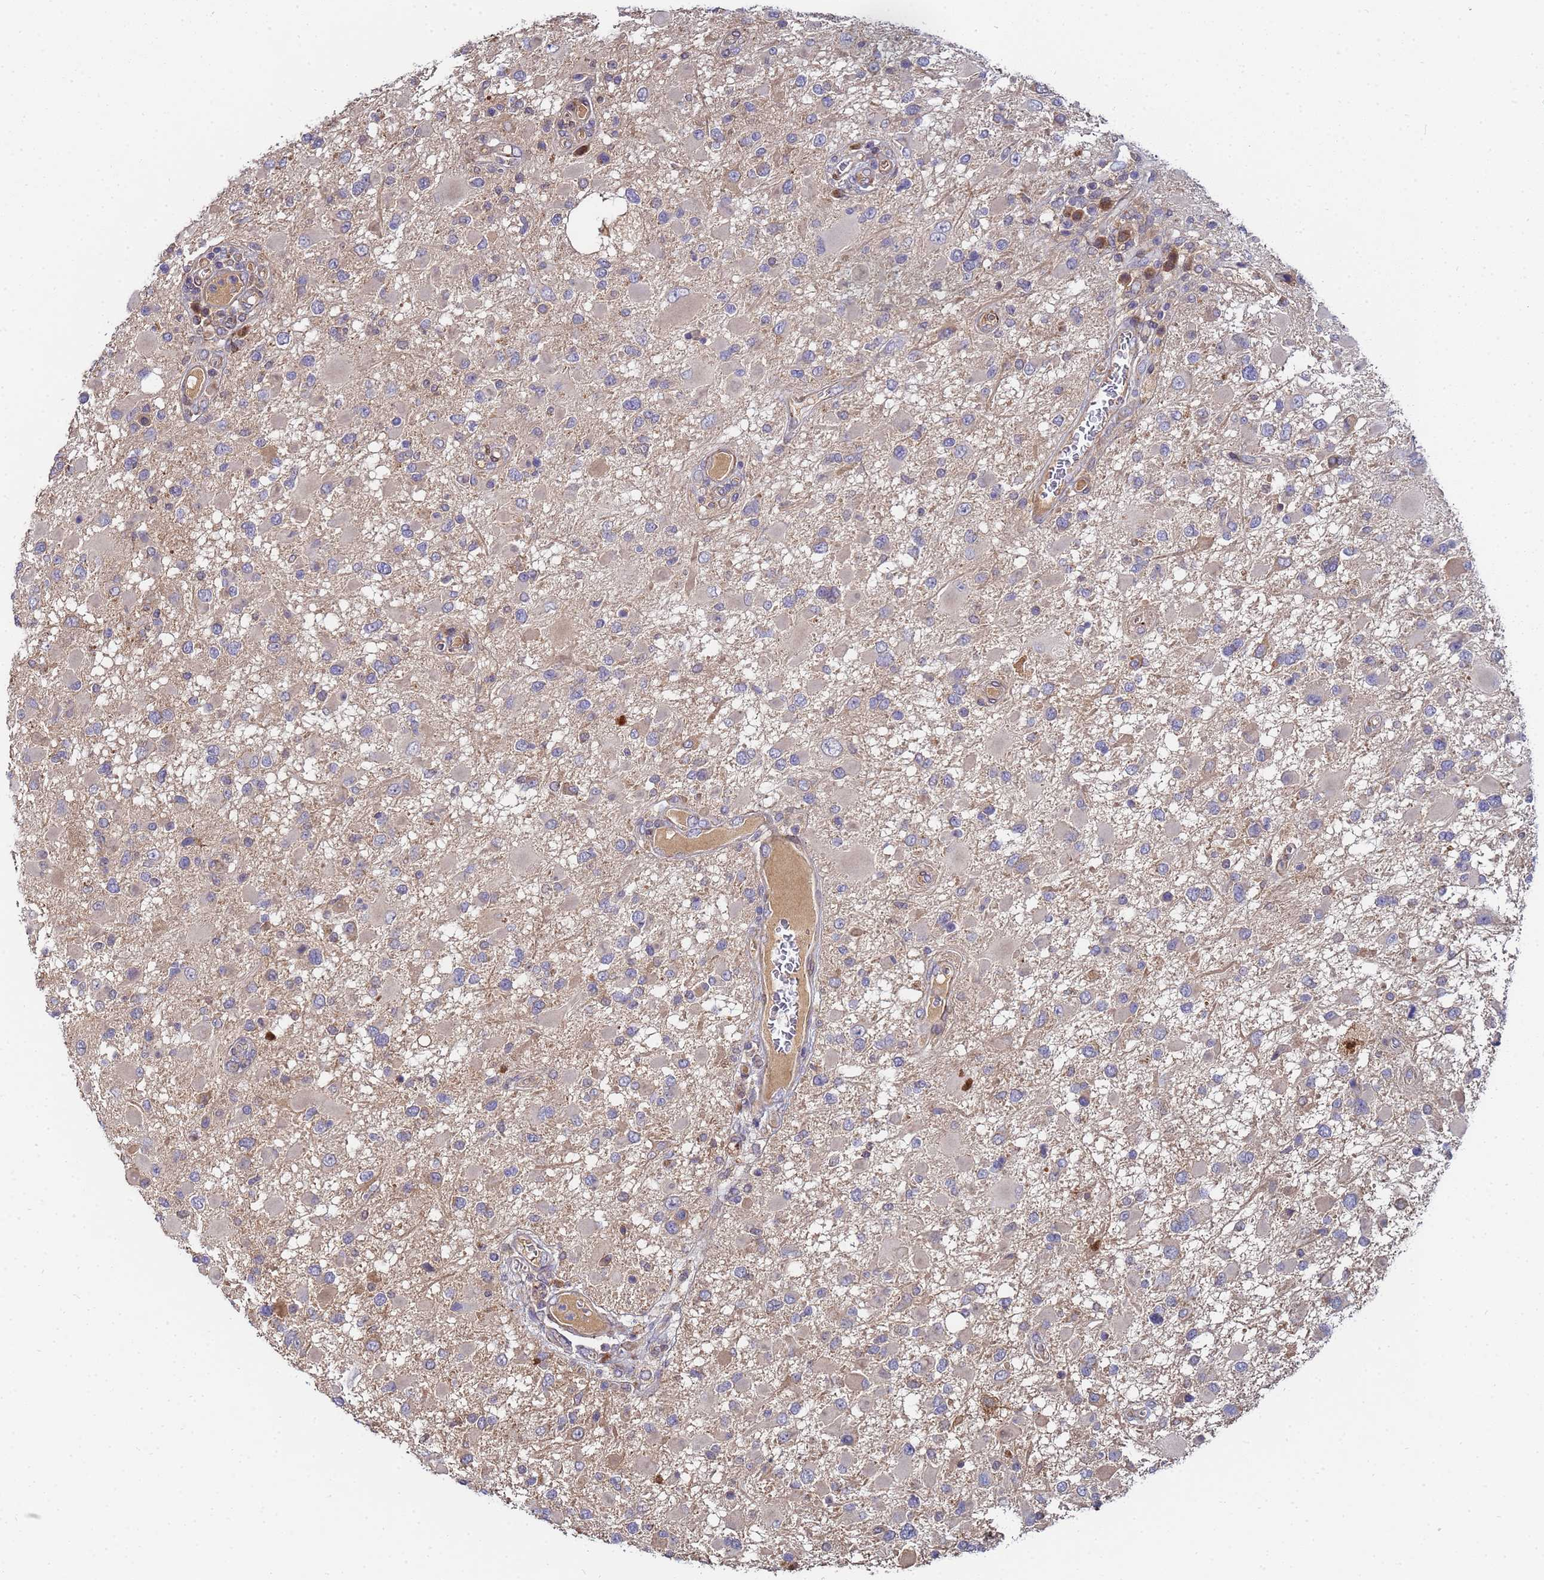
{"staining": {"intensity": "negative", "quantity": "none", "location": "none"}, "tissue": "glioma", "cell_type": "Tumor cells", "image_type": "cancer", "snomed": [{"axis": "morphology", "description": "Glioma, malignant, High grade"}, {"axis": "topography", "description": "Brain"}], "caption": "Tumor cells show no significant protein positivity in glioma. (DAB (3,3'-diaminobenzidine) immunohistochemistry visualized using brightfield microscopy, high magnification).", "gene": "C5orf34", "patient": {"sex": "male", "age": 53}}